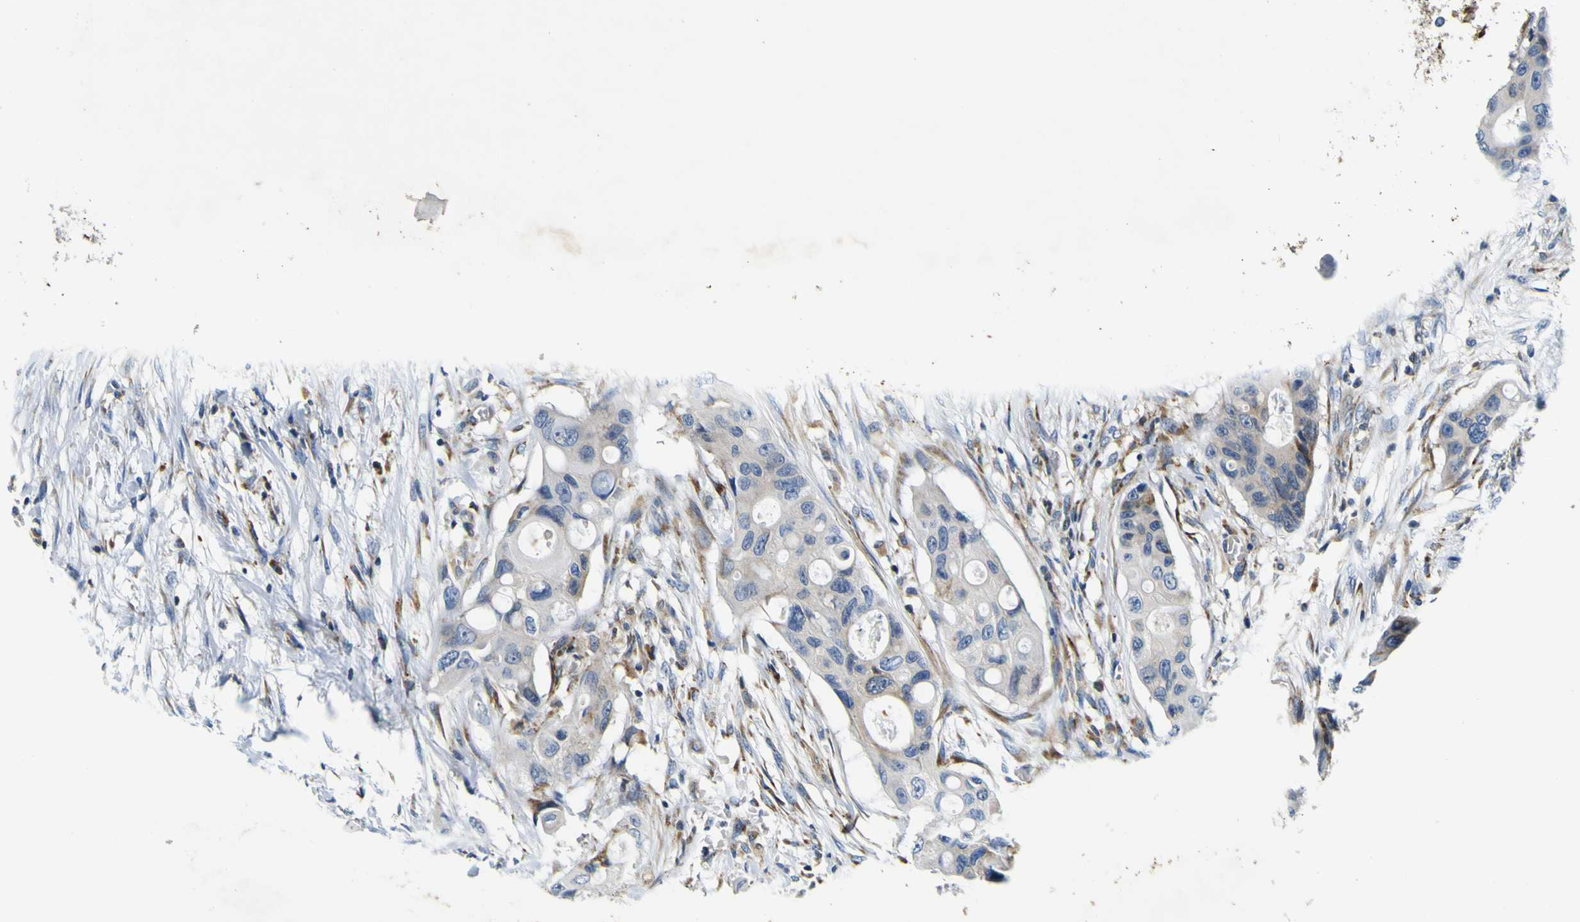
{"staining": {"intensity": "weak", "quantity": "<25%", "location": "cytoplasmic/membranous"}, "tissue": "colorectal cancer", "cell_type": "Tumor cells", "image_type": "cancer", "snomed": [{"axis": "morphology", "description": "Adenocarcinoma, NOS"}, {"axis": "topography", "description": "Colon"}], "caption": "The histopathology image displays no significant positivity in tumor cells of colorectal cancer.", "gene": "NLRP3", "patient": {"sex": "female", "age": 57}}